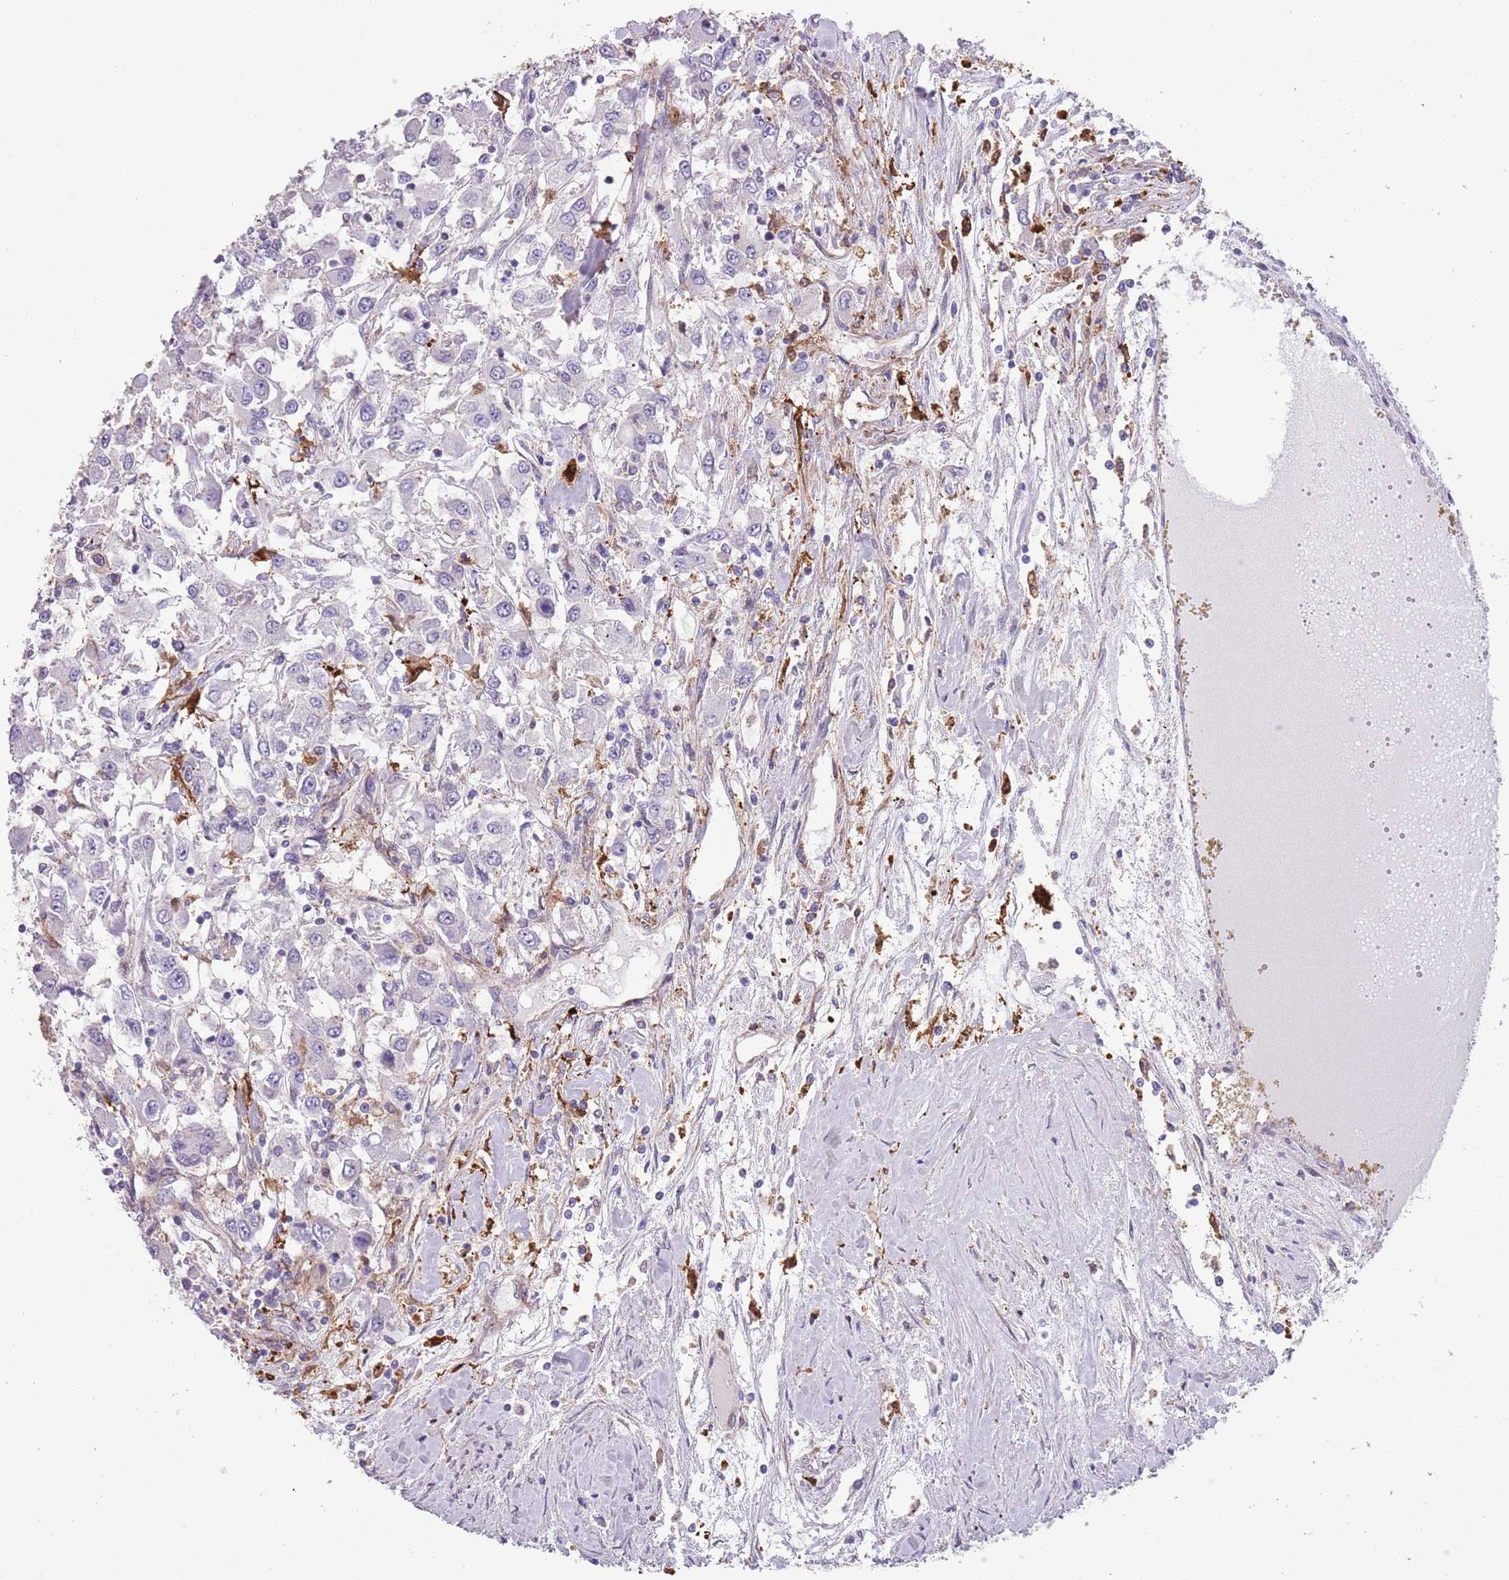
{"staining": {"intensity": "negative", "quantity": "none", "location": "none"}, "tissue": "renal cancer", "cell_type": "Tumor cells", "image_type": "cancer", "snomed": [{"axis": "morphology", "description": "Adenocarcinoma, NOS"}, {"axis": "topography", "description": "Kidney"}], "caption": "Tumor cells are negative for brown protein staining in renal adenocarcinoma.", "gene": "CREBZF", "patient": {"sex": "female", "age": 67}}